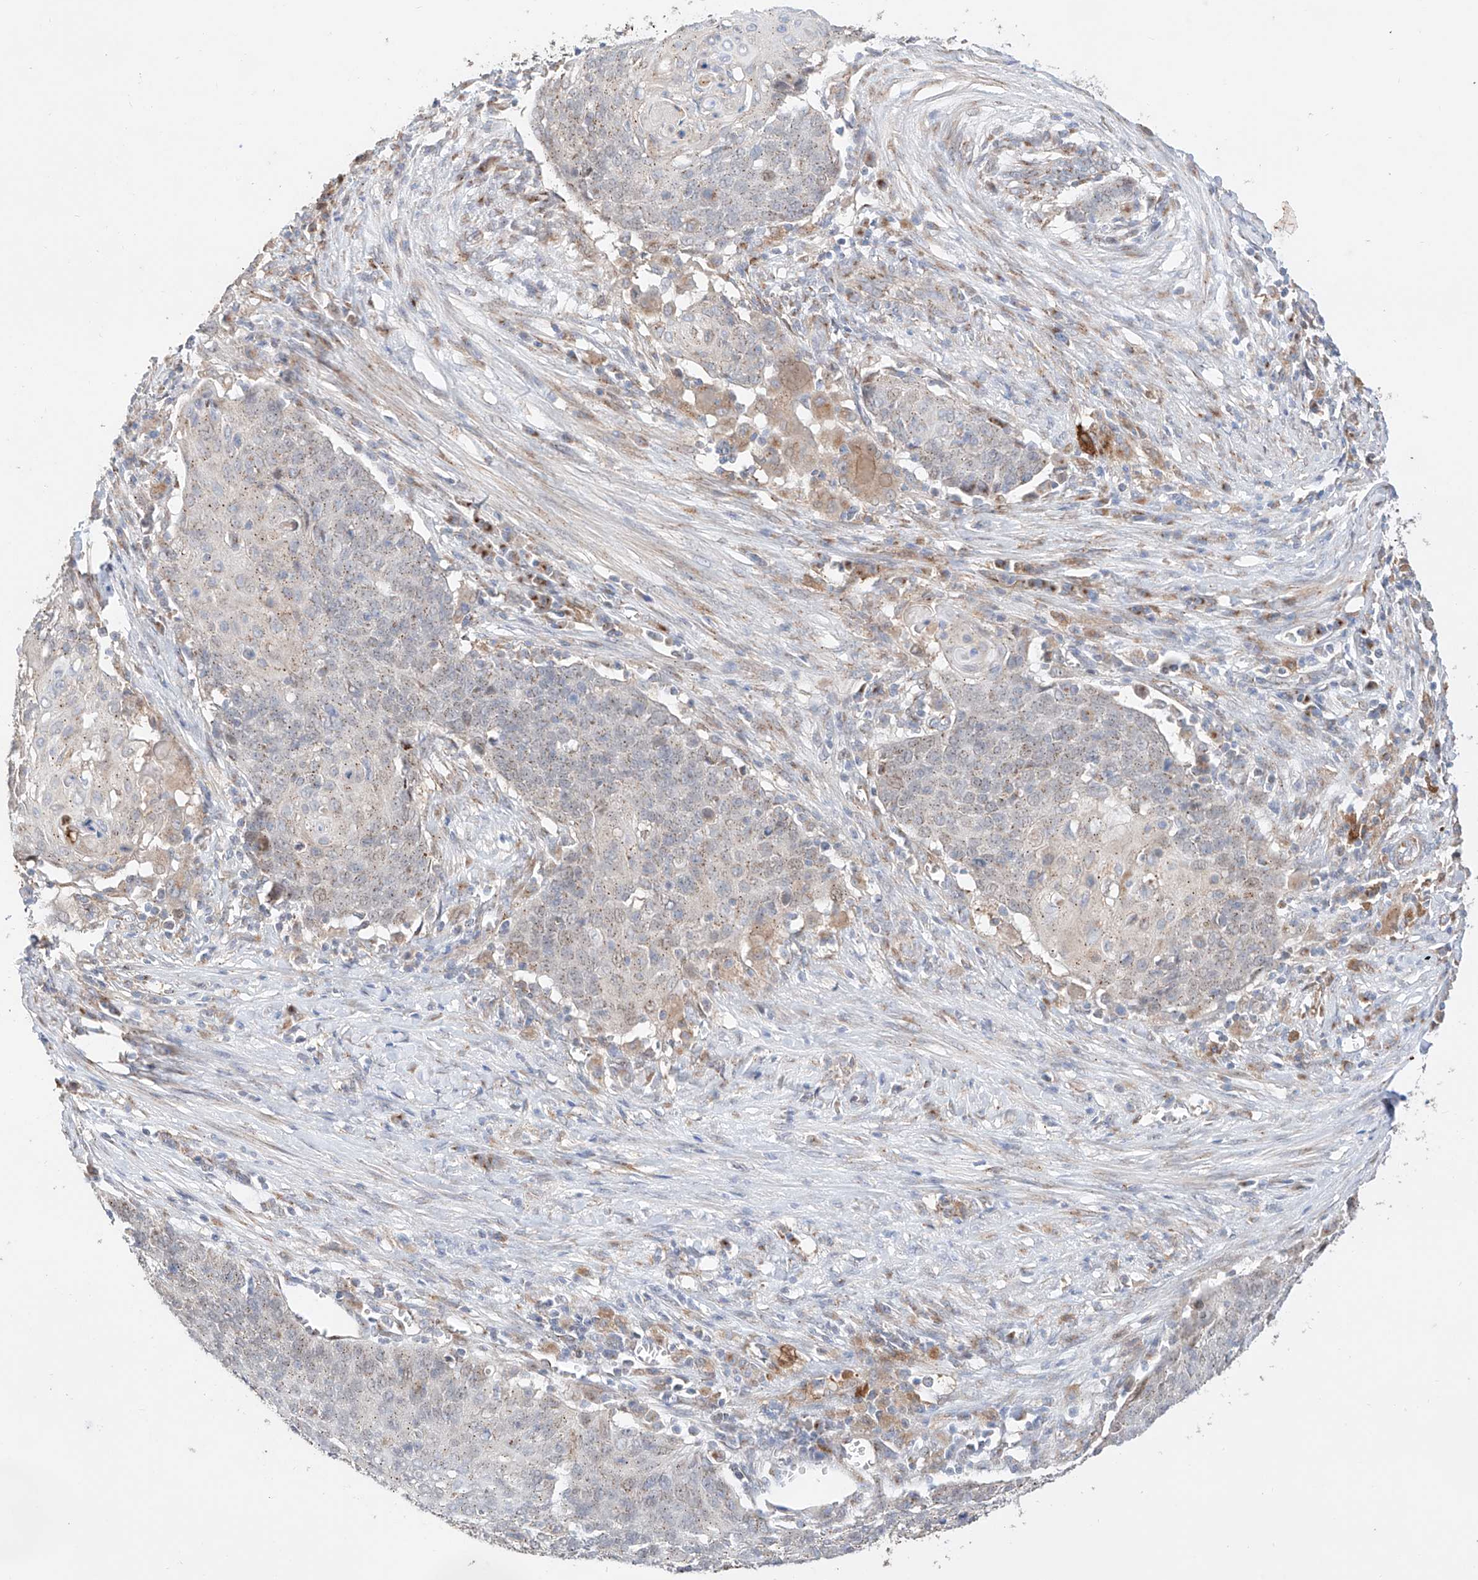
{"staining": {"intensity": "weak", "quantity": "25%-75%", "location": "cytoplasmic/membranous"}, "tissue": "cervical cancer", "cell_type": "Tumor cells", "image_type": "cancer", "snomed": [{"axis": "morphology", "description": "Squamous cell carcinoma, NOS"}, {"axis": "topography", "description": "Cervix"}], "caption": "An image of human squamous cell carcinoma (cervical) stained for a protein shows weak cytoplasmic/membranous brown staining in tumor cells. (DAB IHC with brightfield microscopy, high magnification).", "gene": "MOSPD1", "patient": {"sex": "female", "age": 39}}